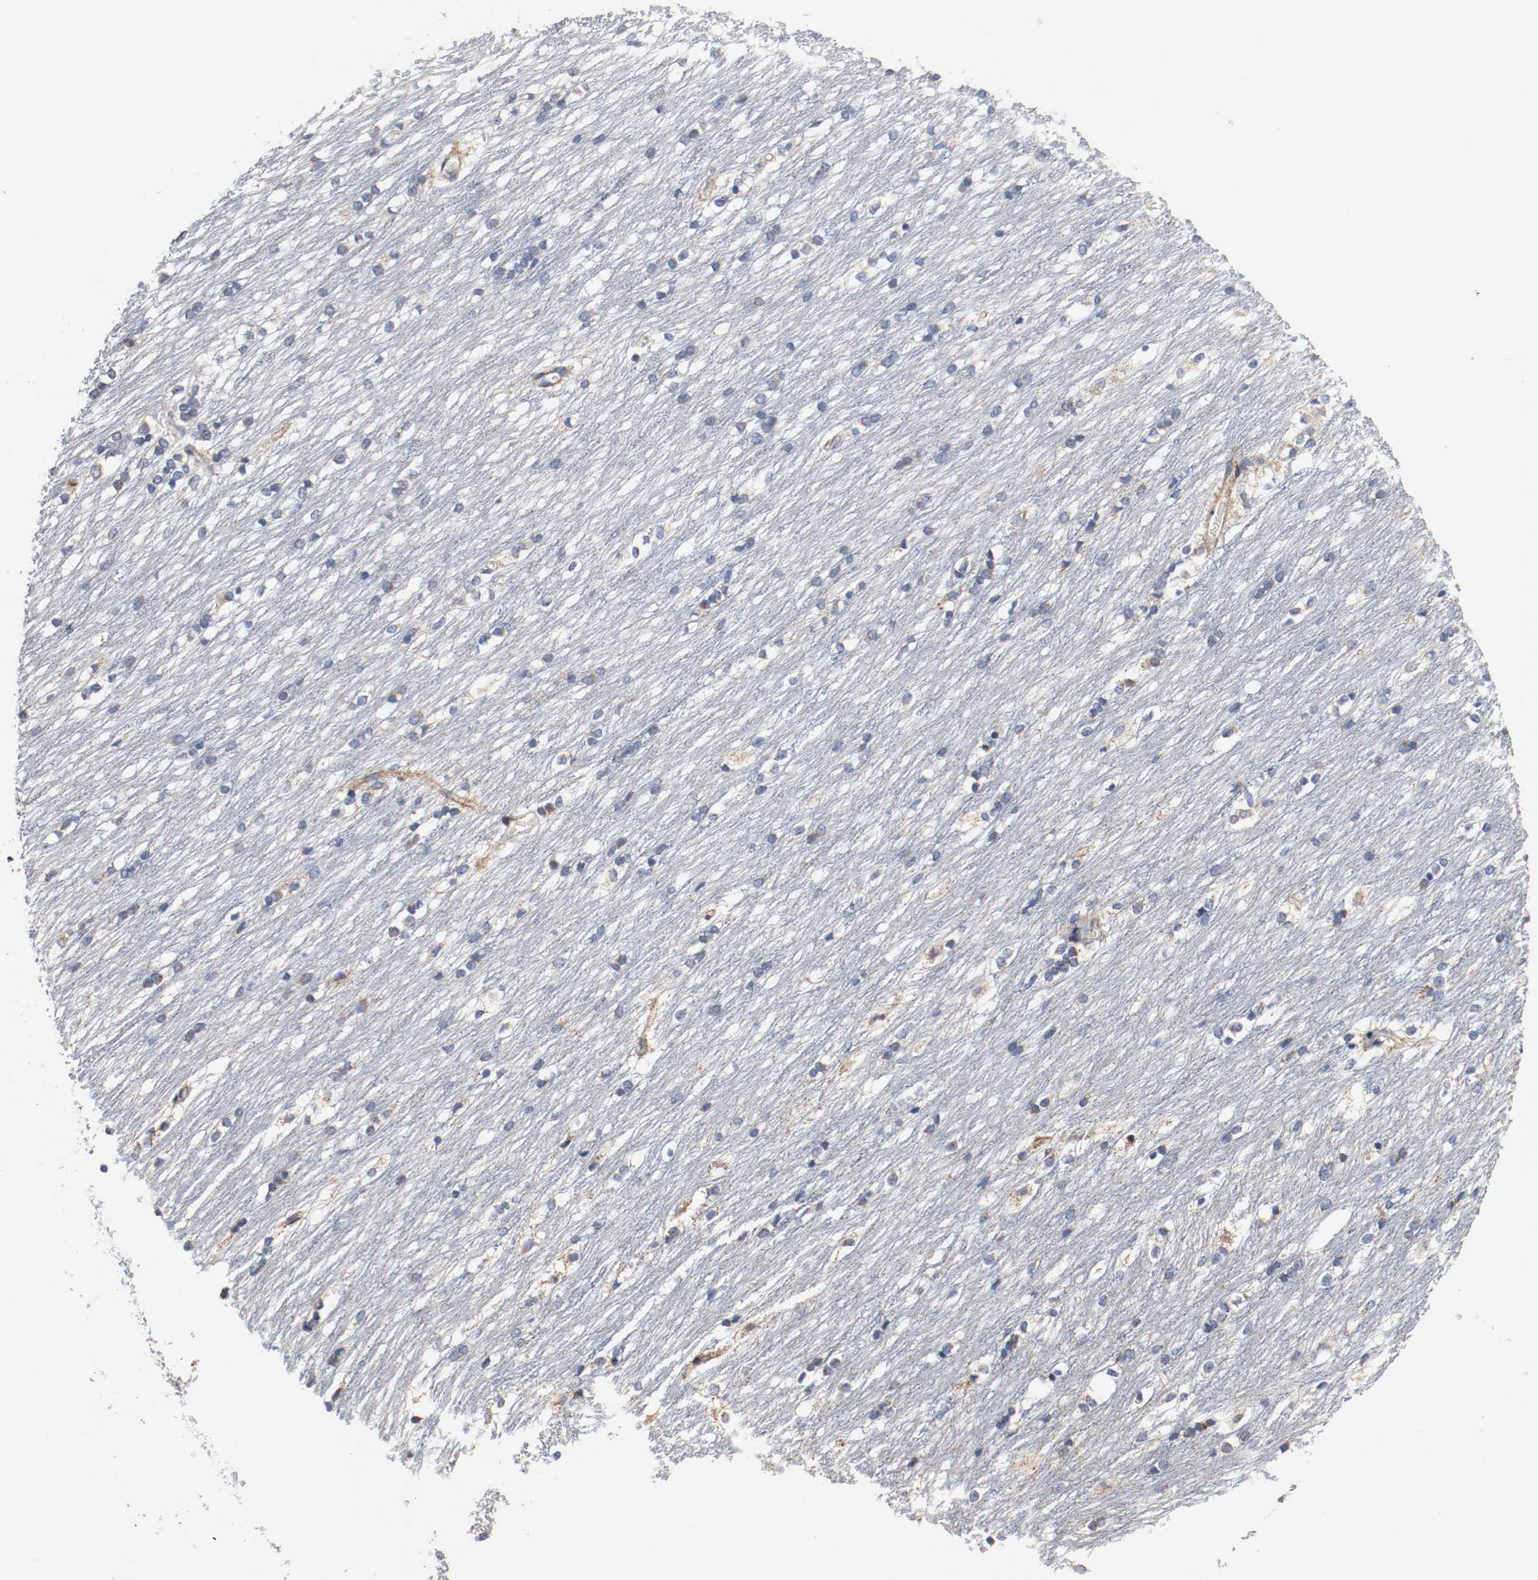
{"staining": {"intensity": "strong", "quantity": "25%-75%", "location": "cytoplasmic/membranous"}, "tissue": "caudate", "cell_type": "Glial cells", "image_type": "normal", "snomed": [{"axis": "morphology", "description": "Normal tissue, NOS"}, {"axis": "topography", "description": "Lateral ventricle wall"}], "caption": "Immunohistochemistry (IHC) (DAB (3,3'-diaminobenzidine)) staining of unremarkable caudate exhibits strong cytoplasmic/membranous protein staining in approximately 25%-75% of glial cells. (Brightfield microscopy of DAB IHC at high magnification).", "gene": "TUBD1", "patient": {"sex": "female", "age": 19}}